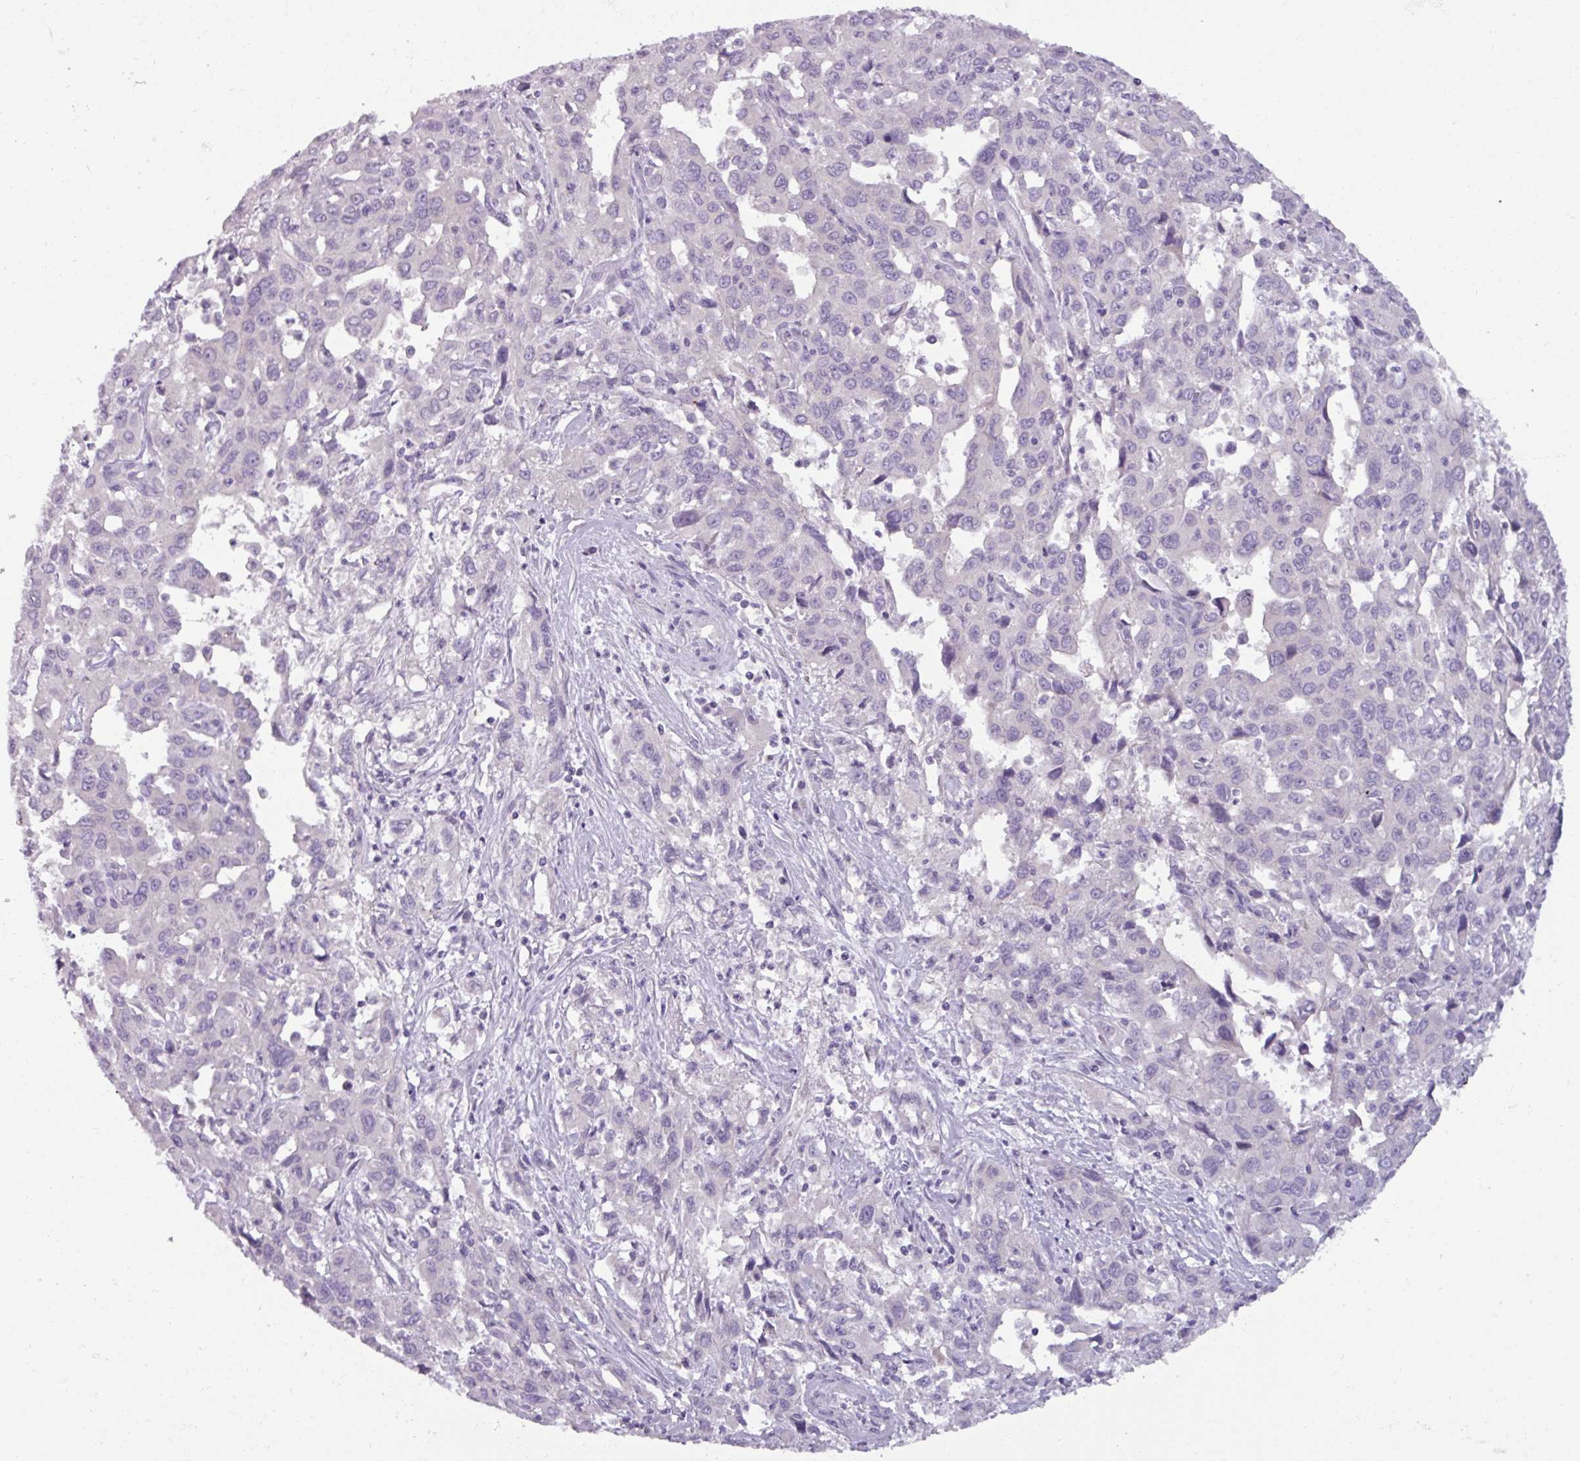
{"staining": {"intensity": "negative", "quantity": "none", "location": "none"}, "tissue": "liver cancer", "cell_type": "Tumor cells", "image_type": "cancer", "snomed": [{"axis": "morphology", "description": "Carcinoma, Hepatocellular, NOS"}, {"axis": "topography", "description": "Liver"}], "caption": "Hepatocellular carcinoma (liver) stained for a protein using immunohistochemistry (IHC) displays no expression tumor cells.", "gene": "SMIM11", "patient": {"sex": "male", "age": 63}}